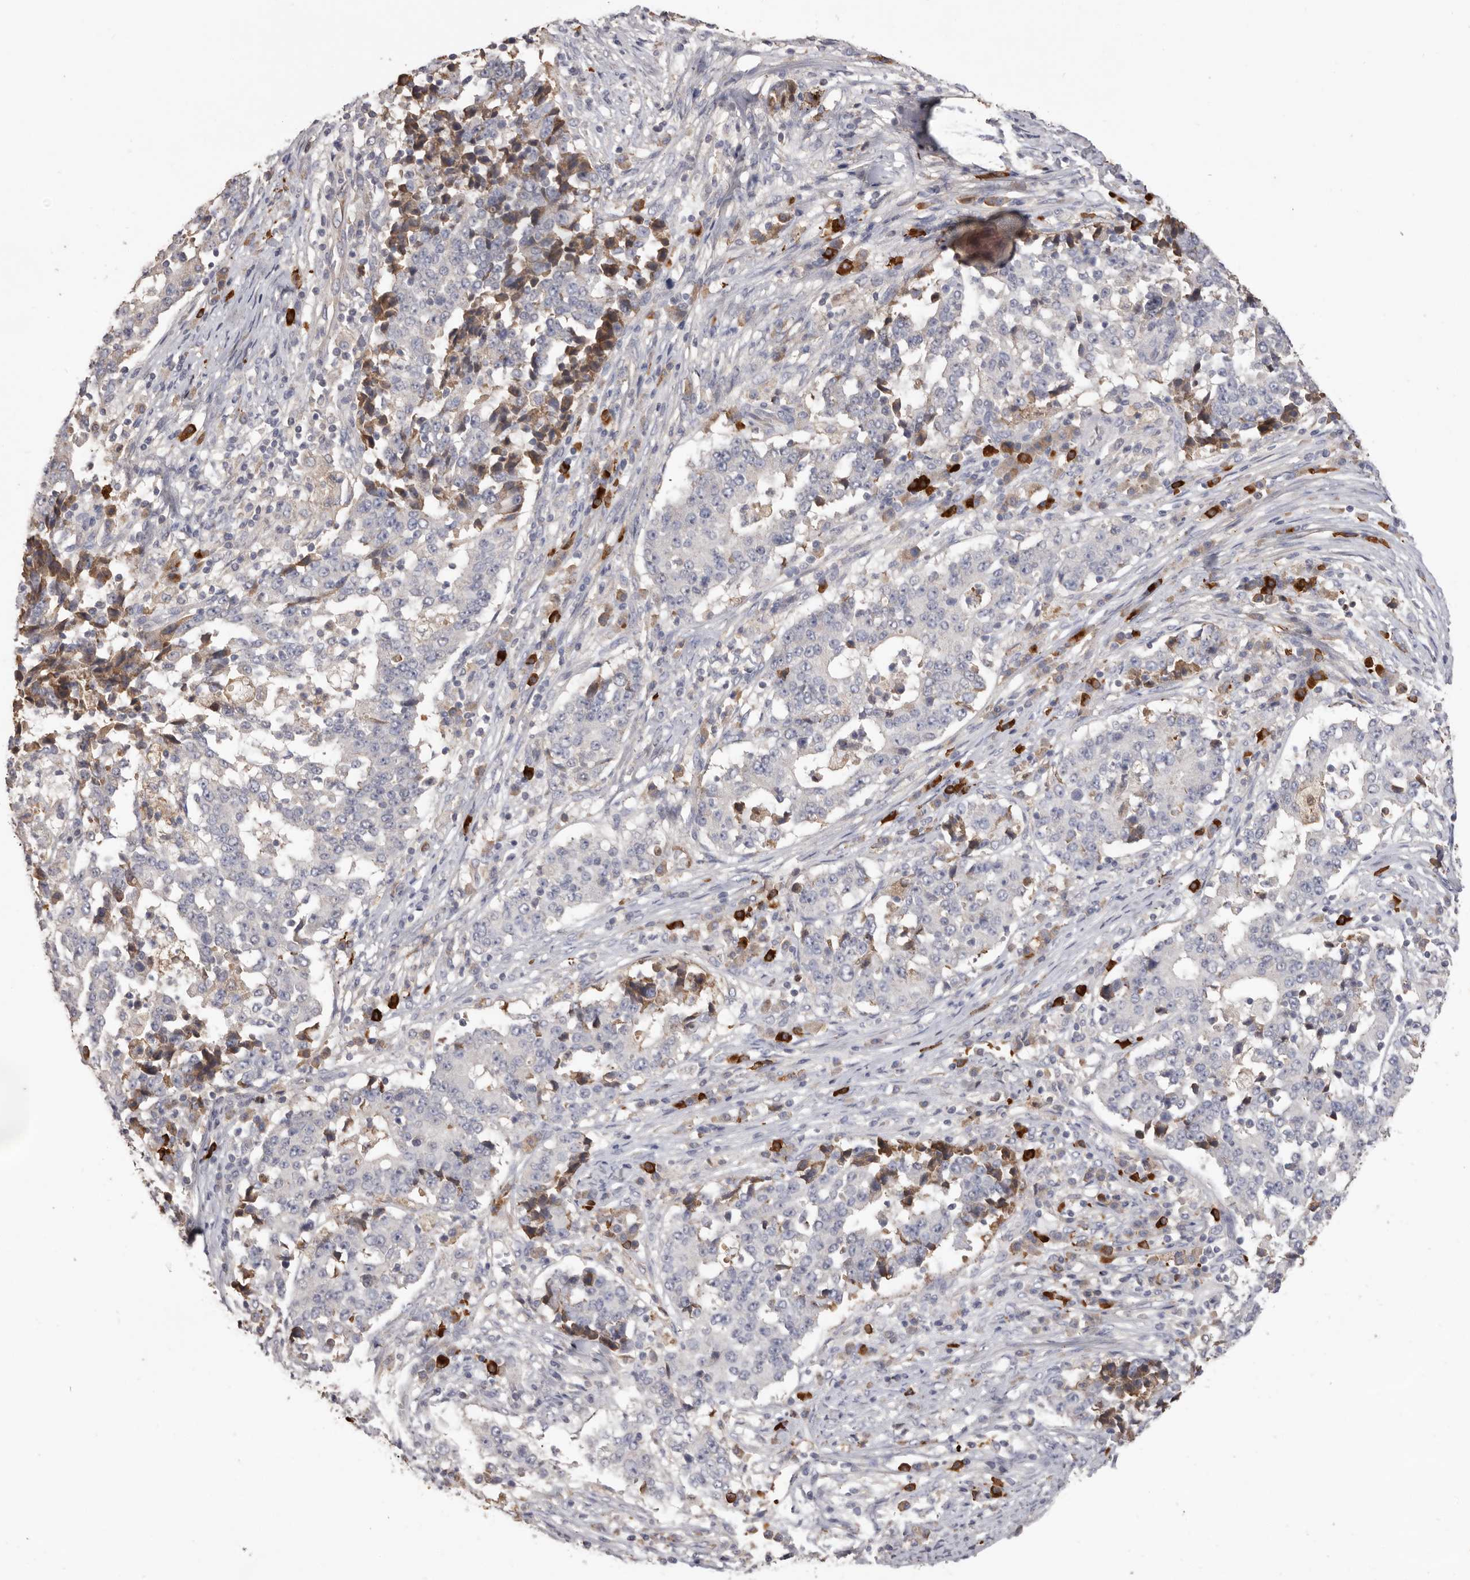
{"staining": {"intensity": "negative", "quantity": "none", "location": "none"}, "tissue": "stomach cancer", "cell_type": "Tumor cells", "image_type": "cancer", "snomed": [{"axis": "morphology", "description": "Adenocarcinoma, NOS"}, {"axis": "topography", "description": "Stomach"}], "caption": "An image of human stomach cancer is negative for staining in tumor cells.", "gene": "HCAR2", "patient": {"sex": "male", "age": 59}}